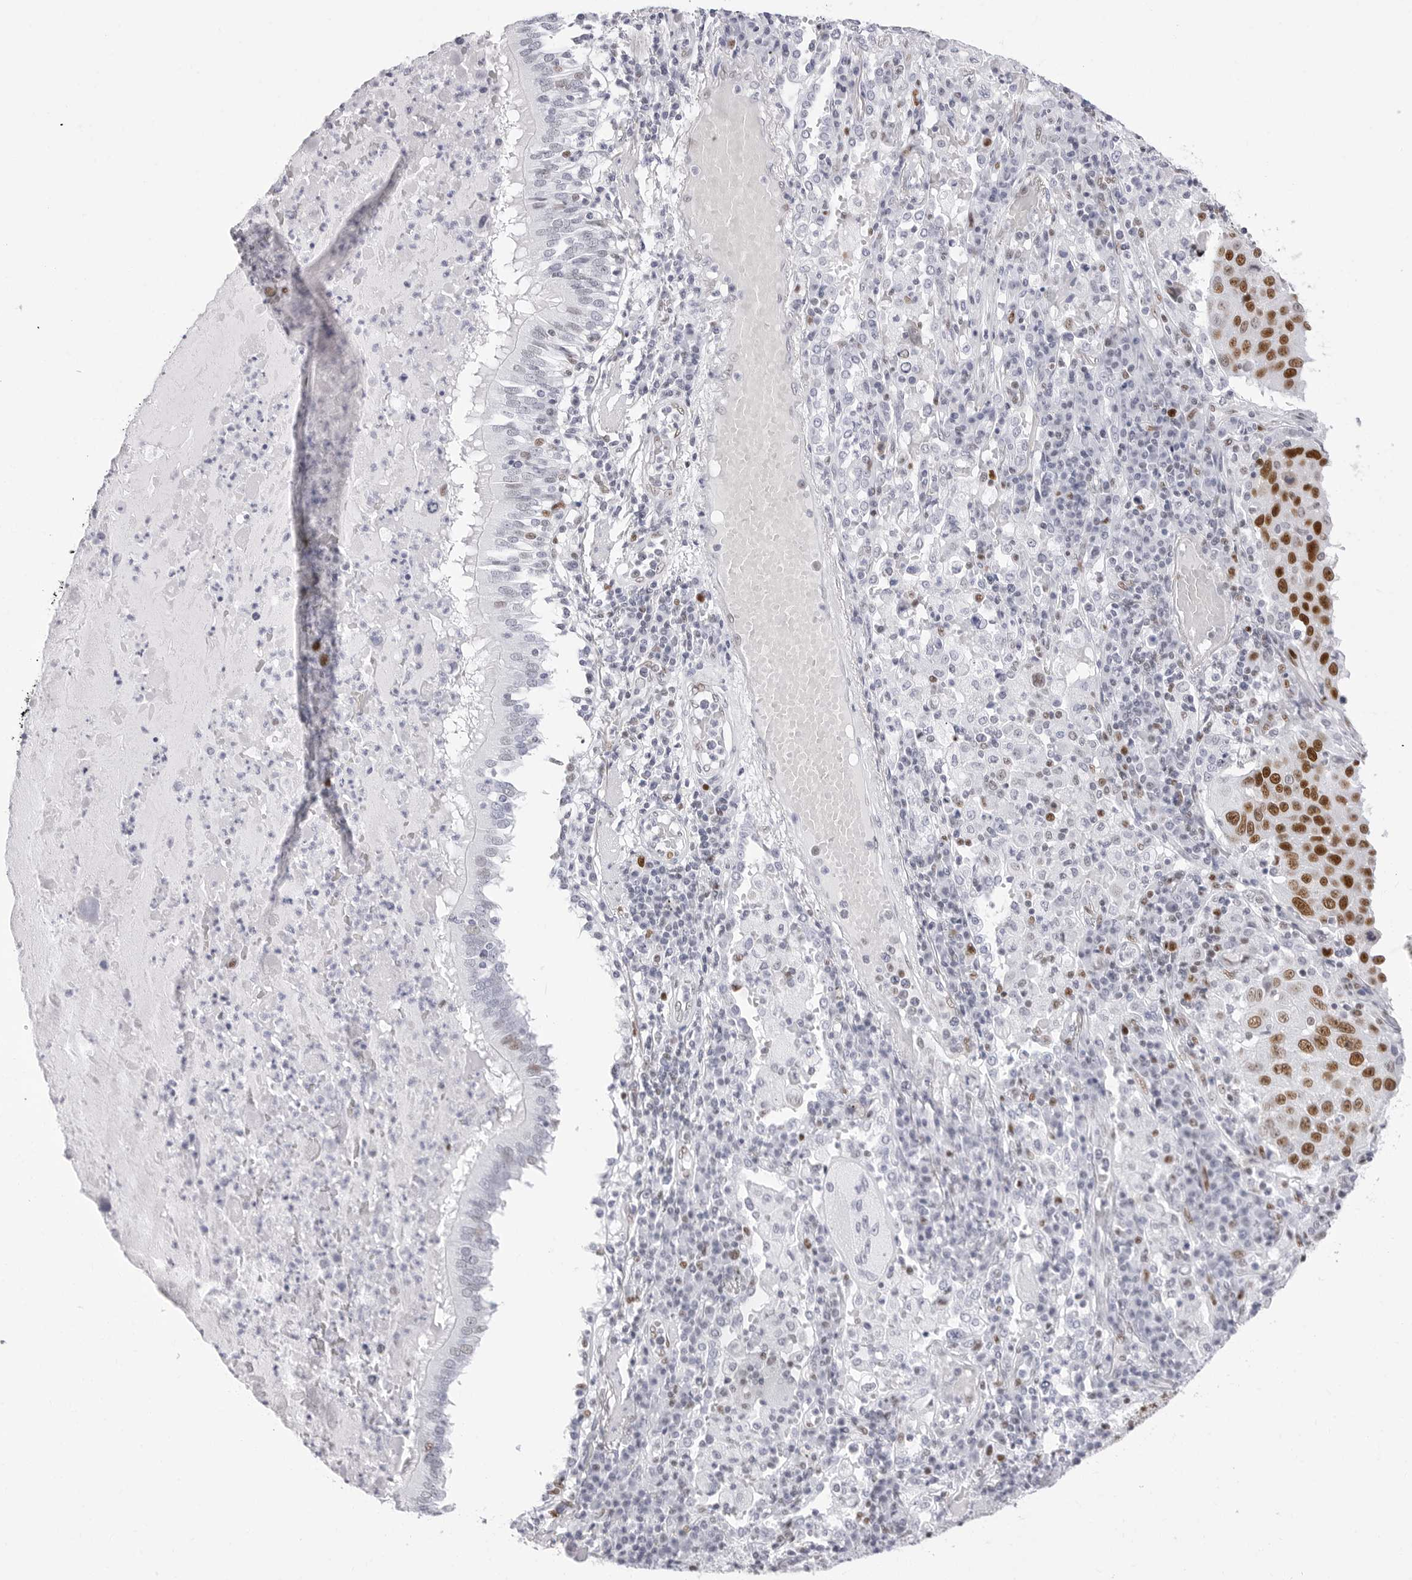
{"staining": {"intensity": "strong", "quantity": ">75%", "location": "nuclear"}, "tissue": "lung cancer", "cell_type": "Tumor cells", "image_type": "cancer", "snomed": [{"axis": "morphology", "description": "Squamous cell carcinoma, NOS"}, {"axis": "topography", "description": "Lung"}], "caption": "Immunohistochemical staining of human squamous cell carcinoma (lung) demonstrates high levels of strong nuclear protein positivity in about >75% of tumor cells.", "gene": "NASP", "patient": {"sex": "male", "age": 65}}